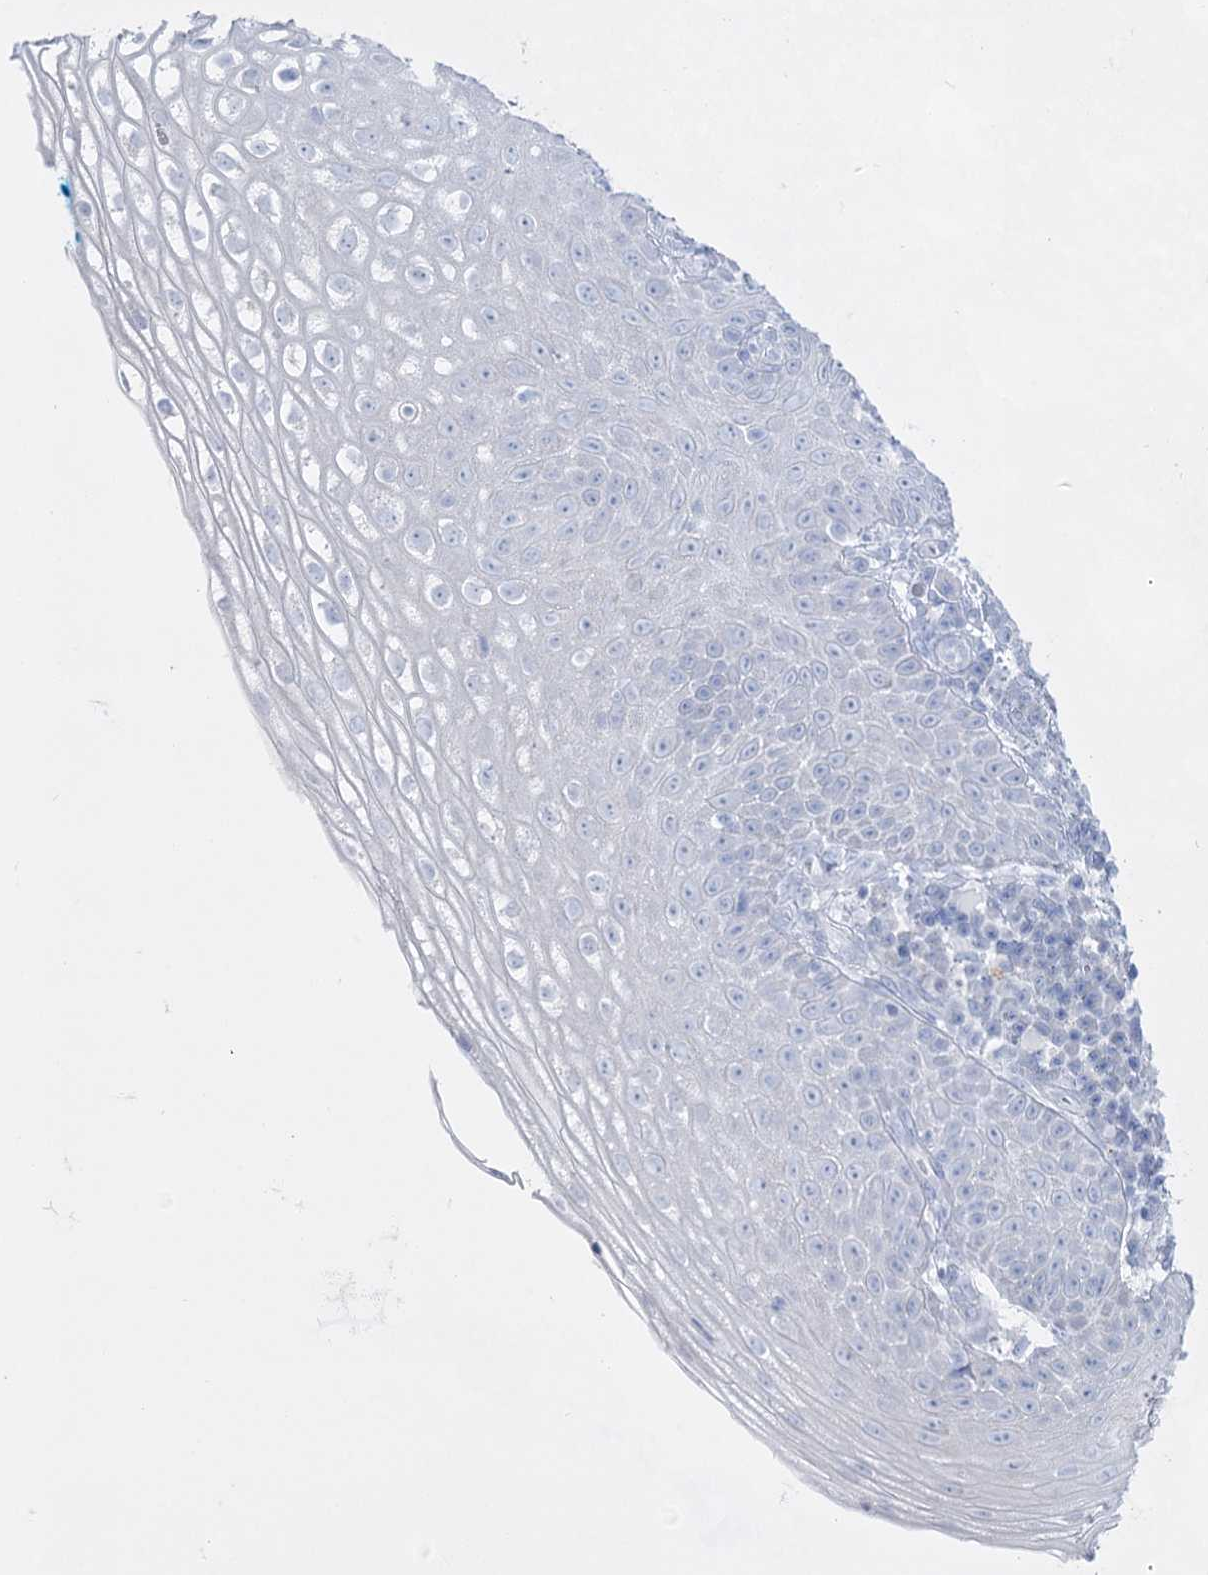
{"staining": {"intensity": "negative", "quantity": "none", "location": "none"}, "tissue": "cervical cancer", "cell_type": "Tumor cells", "image_type": "cancer", "snomed": [{"axis": "morphology", "description": "Squamous cell carcinoma, NOS"}, {"axis": "topography", "description": "Cervix"}], "caption": "Human cervical cancer stained for a protein using IHC demonstrates no positivity in tumor cells.", "gene": "ACRV1", "patient": {"sex": "female", "age": 34}}